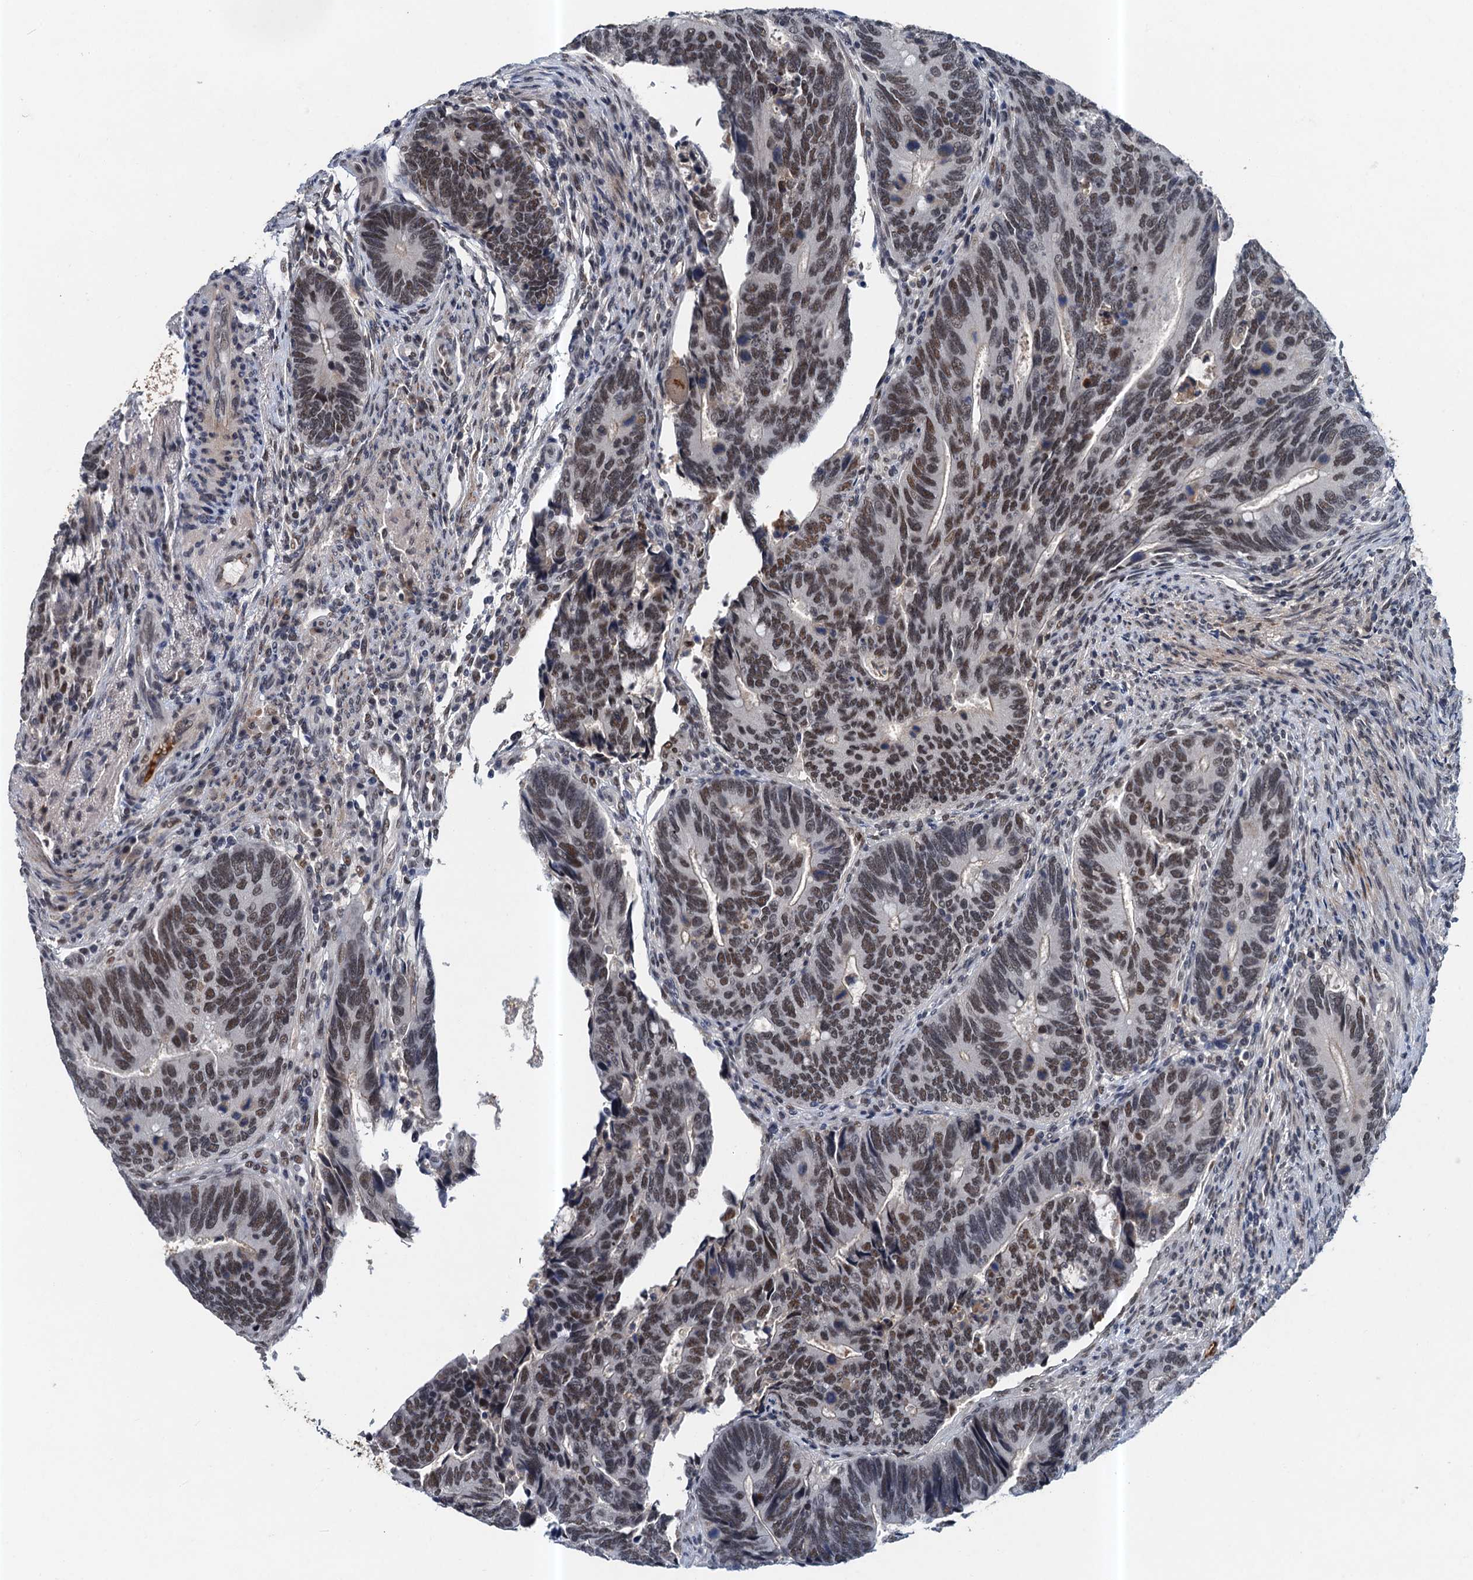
{"staining": {"intensity": "moderate", "quantity": "25%-75%", "location": "nuclear"}, "tissue": "colorectal cancer", "cell_type": "Tumor cells", "image_type": "cancer", "snomed": [{"axis": "morphology", "description": "Adenocarcinoma, NOS"}, {"axis": "topography", "description": "Colon"}], "caption": "Colorectal cancer was stained to show a protein in brown. There is medium levels of moderate nuclear expression in approximately 25%-75% of tumor cells. The protein is shown in brown color, while the nuclei are stained blue.", "gene": "CSTF3", "patient": {"sex": "male", "age": 87}}